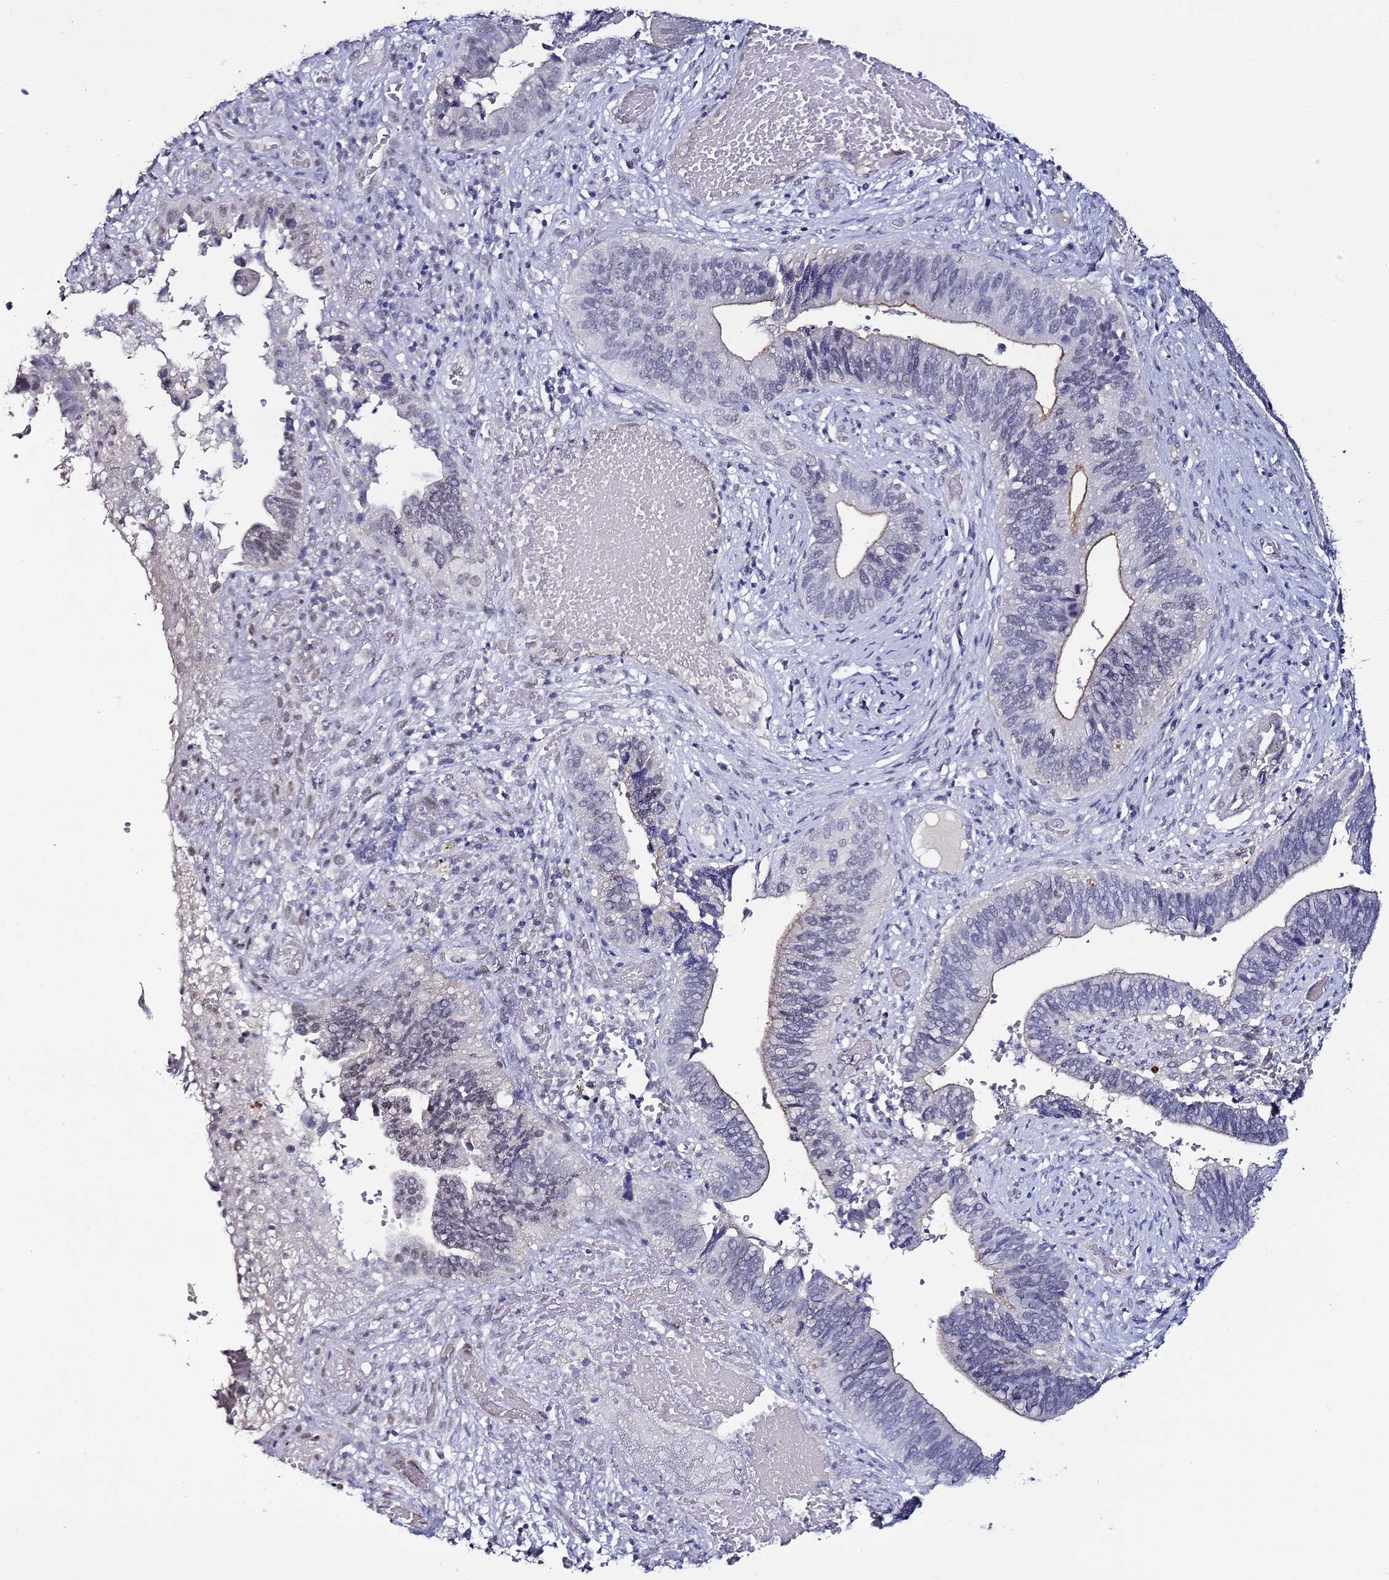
{"staining": {"intensity": "weak", "quantity": "<25%", "location": "cytoplasmic/membranous"}, "tissue": "cervical cancer", "cell_type": "Tumor cells", "image_type": "cancer", "snomed": [{"axis": "morphology", "description": "Adenocarcinoma, NOS"}, {"axis": "topography", "description": "Cervix"}], "caption": "Immunohistochemistry of human adenocarcinoma (cervical) displays no positivity in tumor cells.", "gene": "PSMA7", "patient": {"sex": "female", "age": 42}}